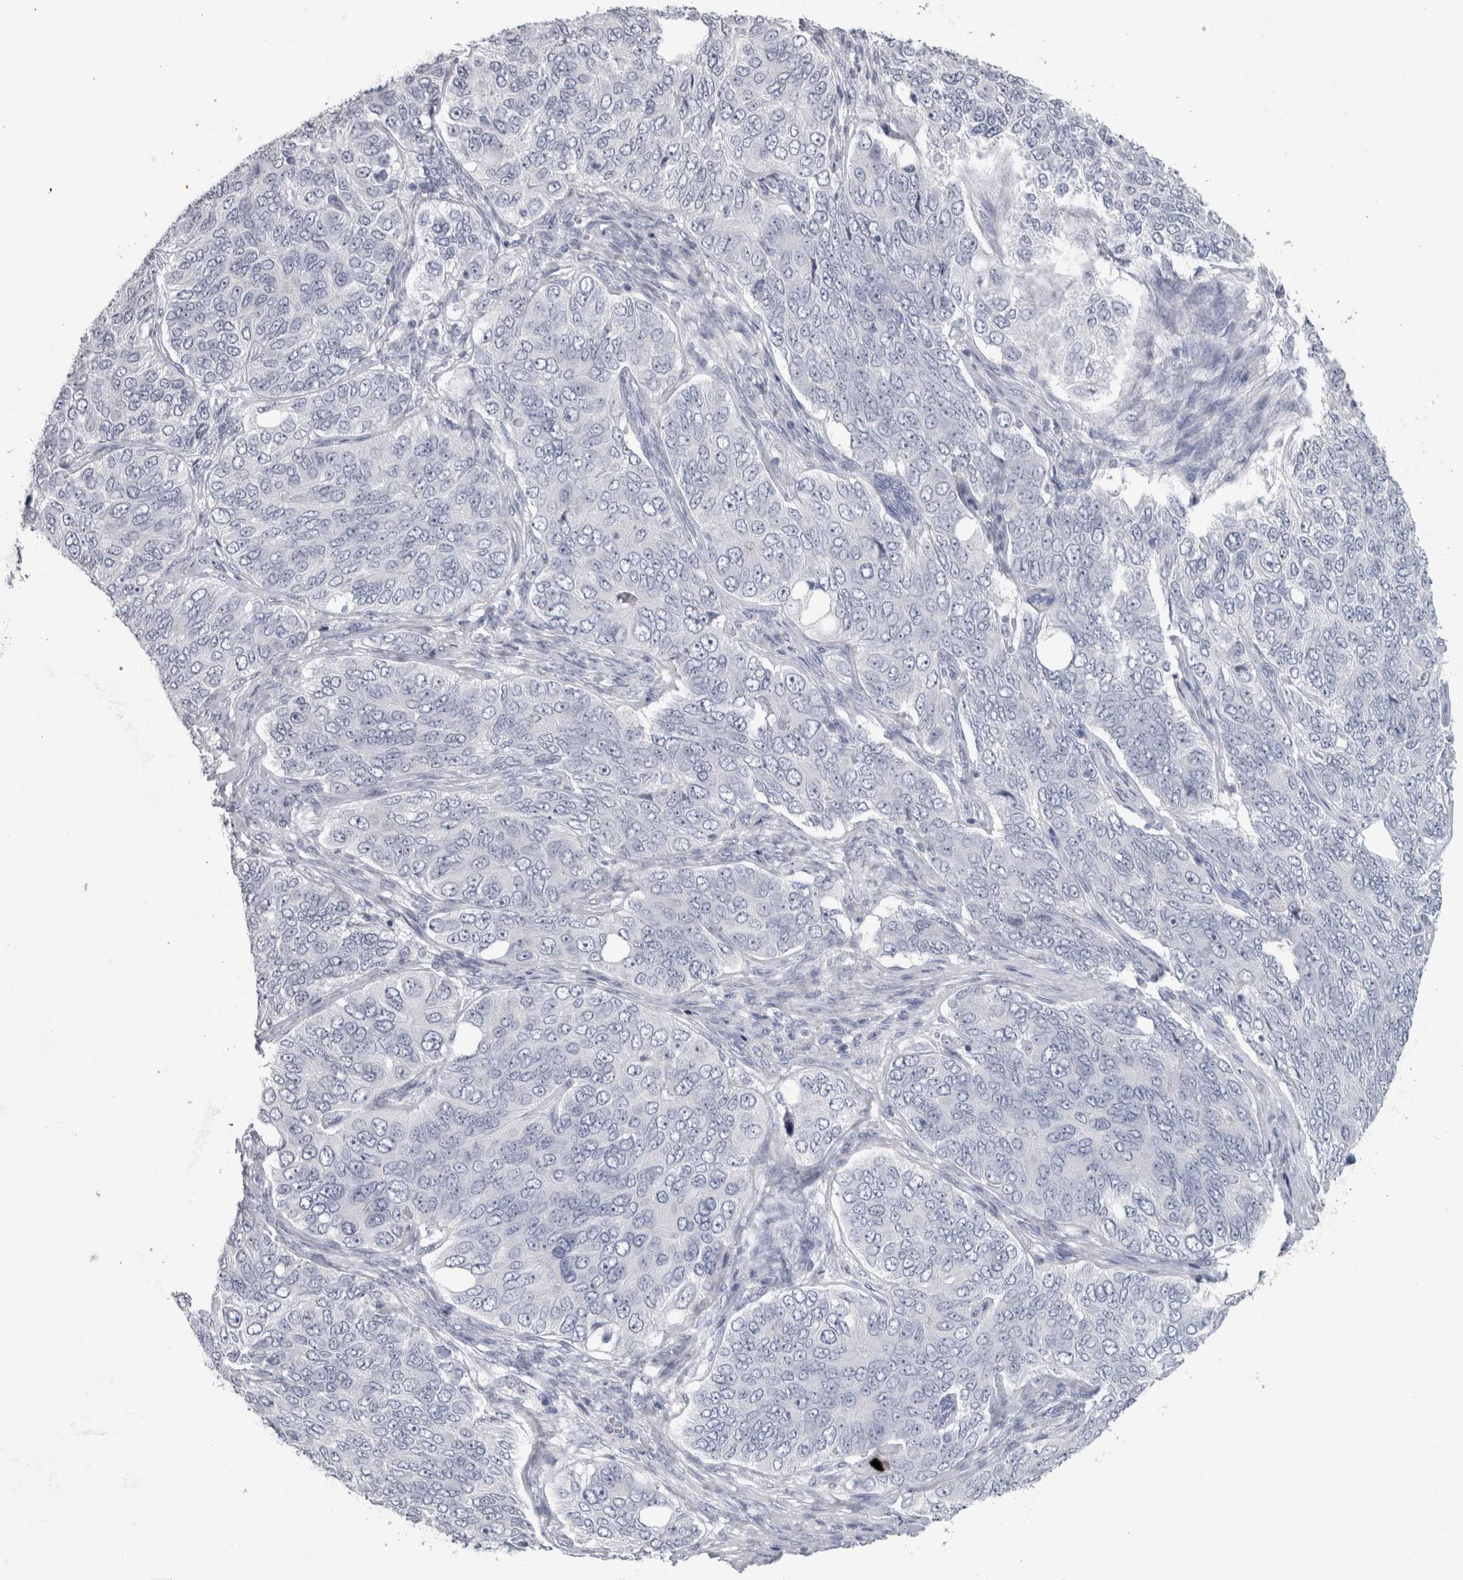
{"staining": {"intensity": "negative", "quantity": "none", "location": "none"}, "tissue": "ovarian cancer", "cell_type": "Tumor cells", "image_type": "cancer", "snomed": [{"axis": "morphology", "description": "Carcinoma, endometroid"}, {"axis": "topography", "description": "Ovary"}], "caption": "The immunohistochemistry (IHC) photomicrograph has no significant expression in tumor cells of endometroid carcinoma (ovarian) tissue.", "gene": "PTH", "patient": {"sex": "female", "age": 51}}